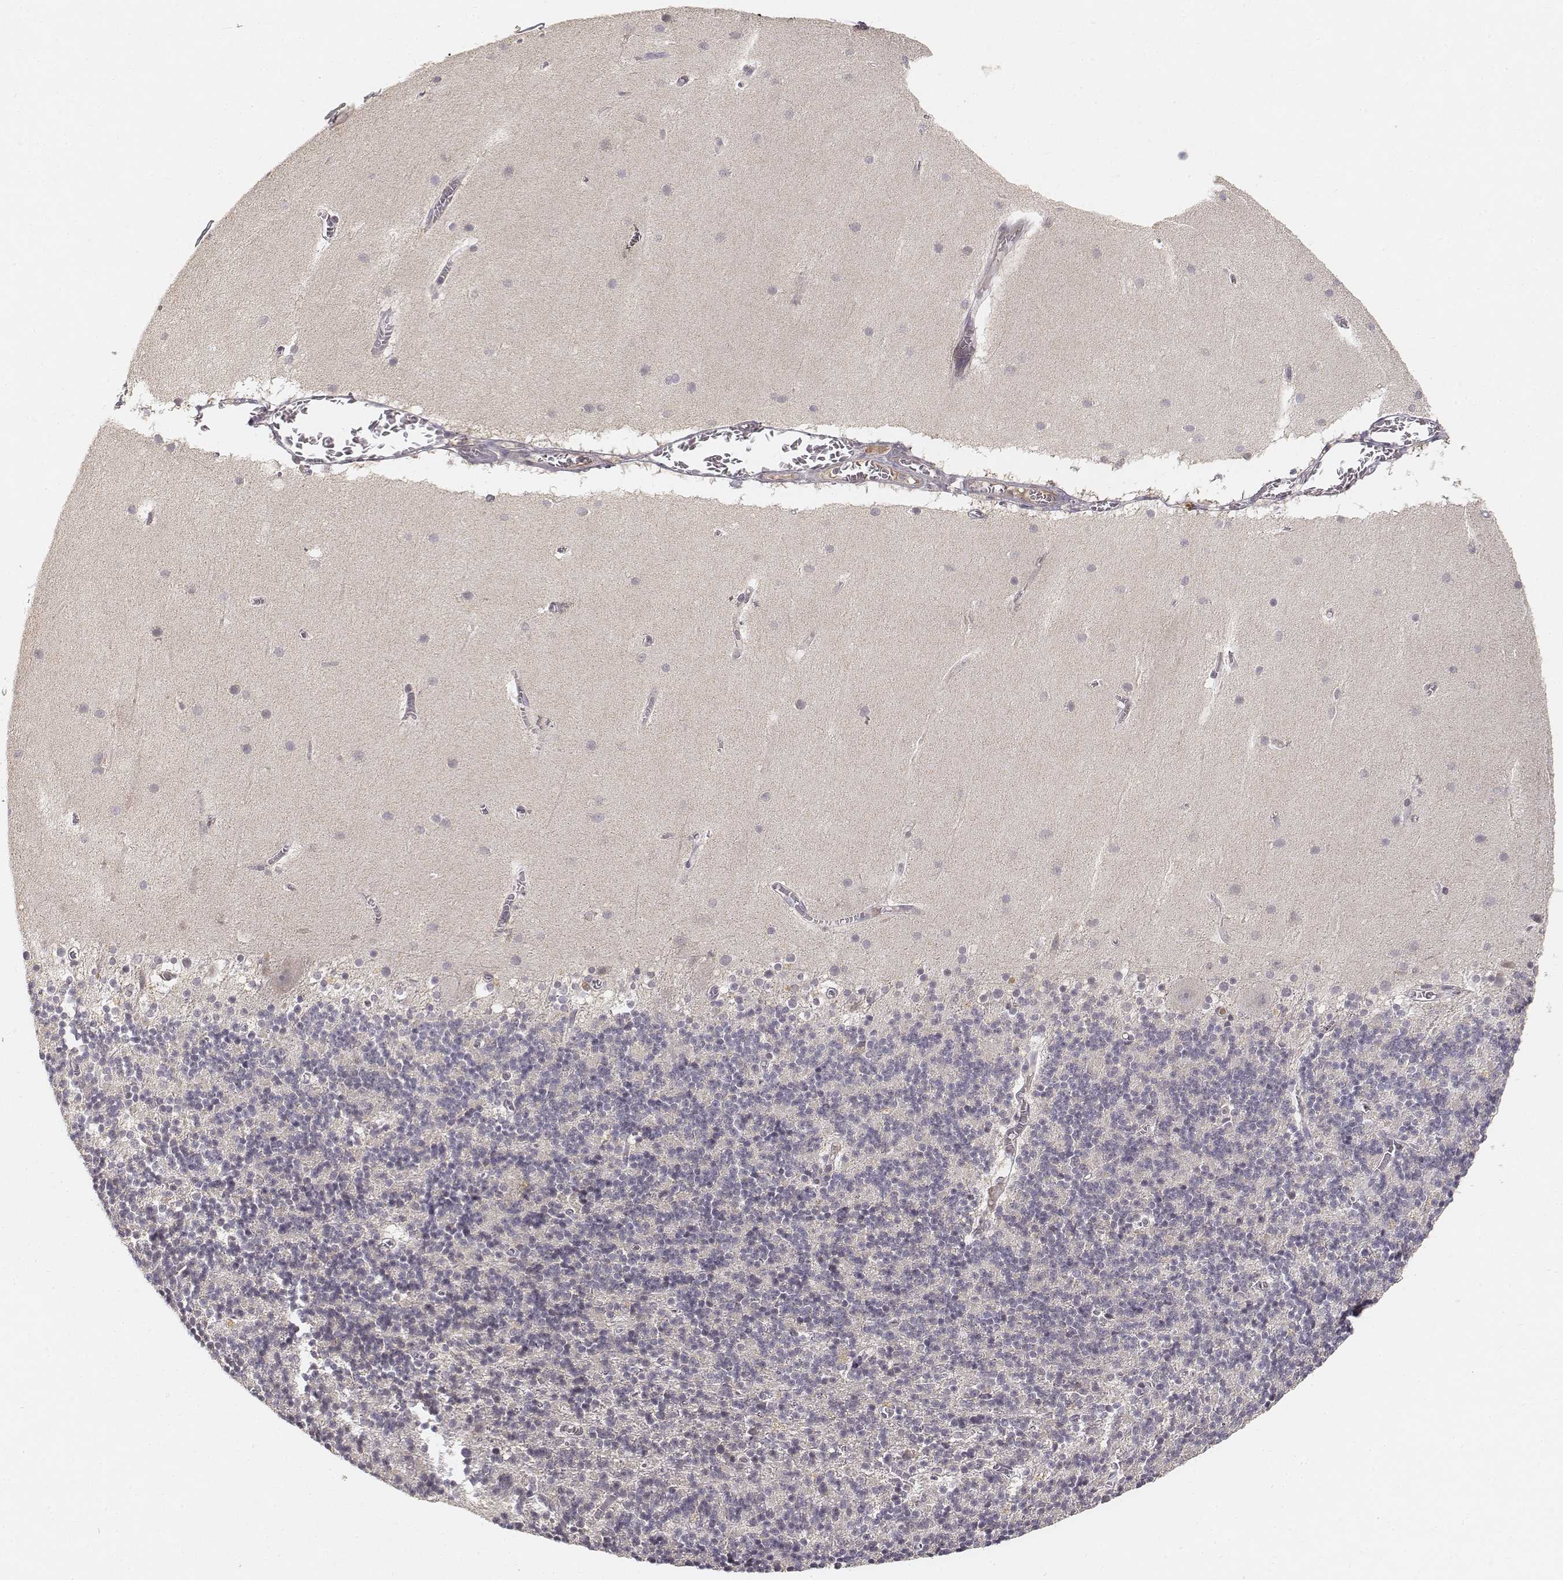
{"staining": {"intensity": "negative", "quantity": "none", "location": "none"}, "tissue": "cerebellum", "cell_type": "Cells in granular layer", "image_type": "normal", "snomed": [{"axis": "morphology", "description": "Normal tissue, NOS"}, {"axis": "topography", "description": "Cerebellum"}], "caption": "Immunohistochemical staining of benign cerebellum exhibits no significant expression in cells in granular layer.", "gene": "FANCD2", "patient": {"sex": "male", "age": 70}}